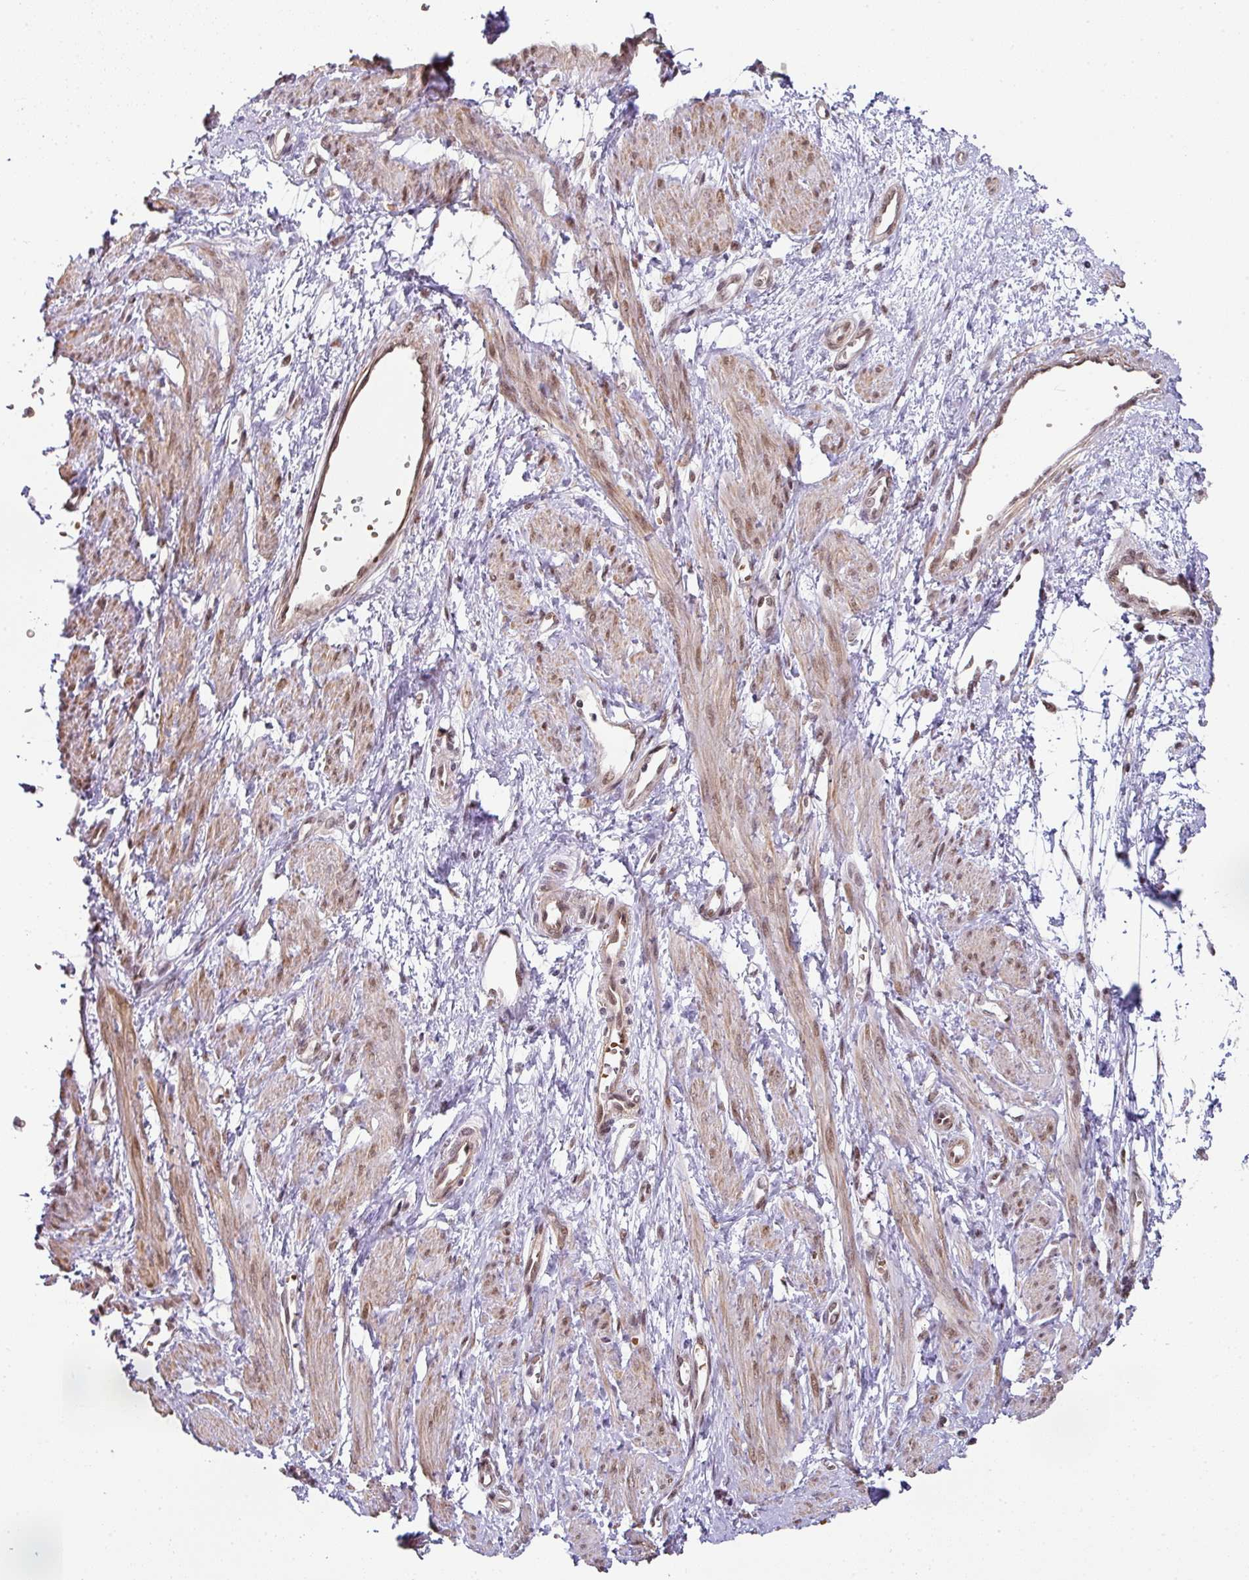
{"staining": {"intensity": "moderate", "quantity": "25%-75%", "location": "nuclear"}, "tissue": "smooth muscle", "cell_type": "Smooth muscle cells", "image_type": "normal", "snomed": [{"axis": "morphology", "description": "Normal tissue, NOS"}, {"axis": "topography", "description": "Smooth muscle"}, {"axis": "topography", "description": "Uterus"}], "caption": "This histopathology image demonstrates immunohistochemistry staining of unremarkable human smooth muscle, with medium moderate nuclear expression in approximately 25%-75% of smooth muscle cells.", "gene": "NCOA5", "patient": {"sex": "female", "age": 39}}